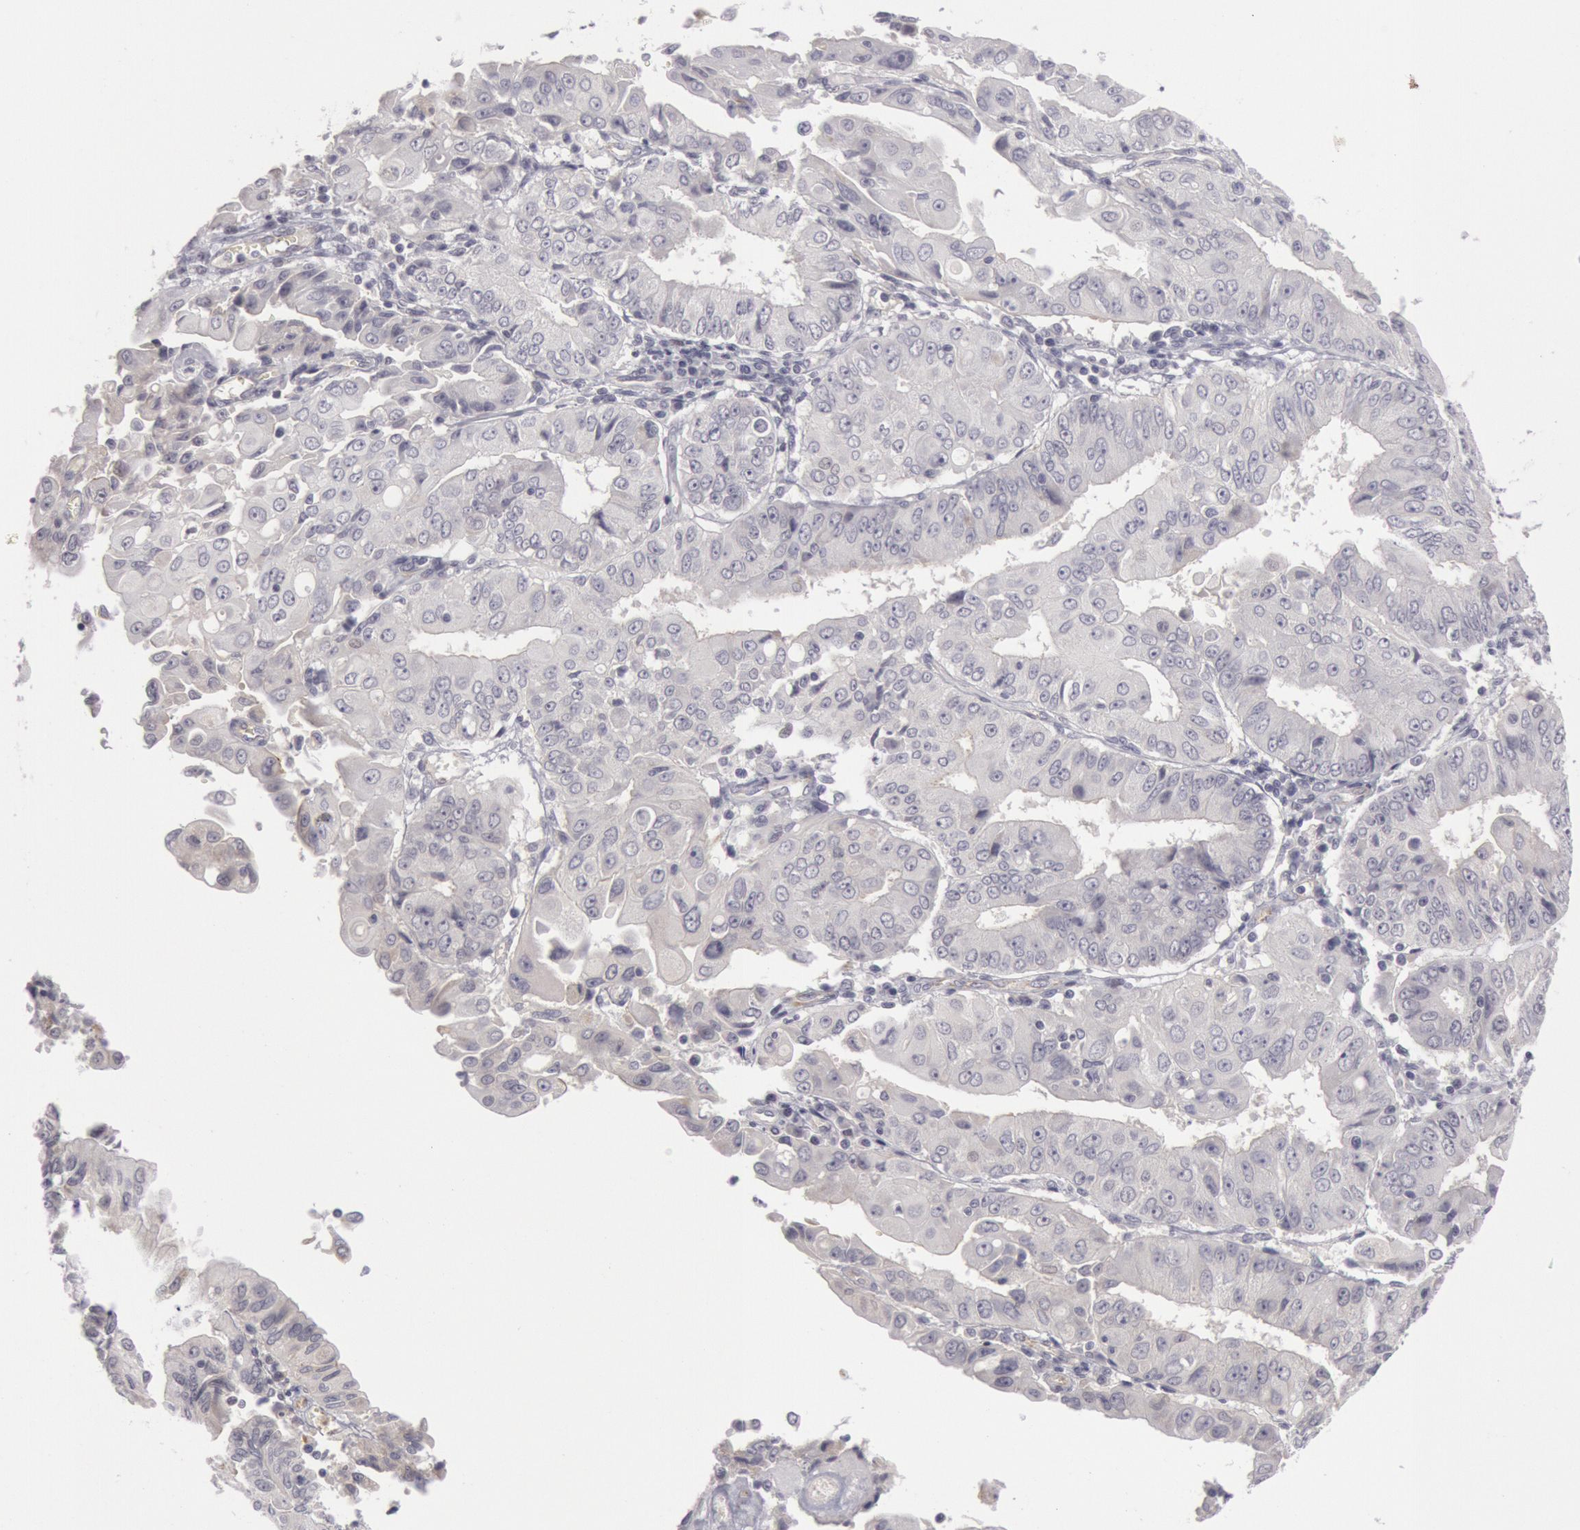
{"staining": {"intensity": "negative", "quantity": "none", "location": "none"}, "tissue": "endometrial cancer", "cell_type": "Tumor cells", "image_type": "cancer", "snomed": [{"axis": "morphology", "description": "Adenocarcinoma, NOS"}, {"axis": "topography", "description": "Endometrium"}], "caption": "Human adenocarcinoma (endometrial) stained for a protein using immunohistochemistry (IHC) reveals no staining in tumor cells.", "gene": "JOSD1", "patient": {"sex": "female", "age": 75}}